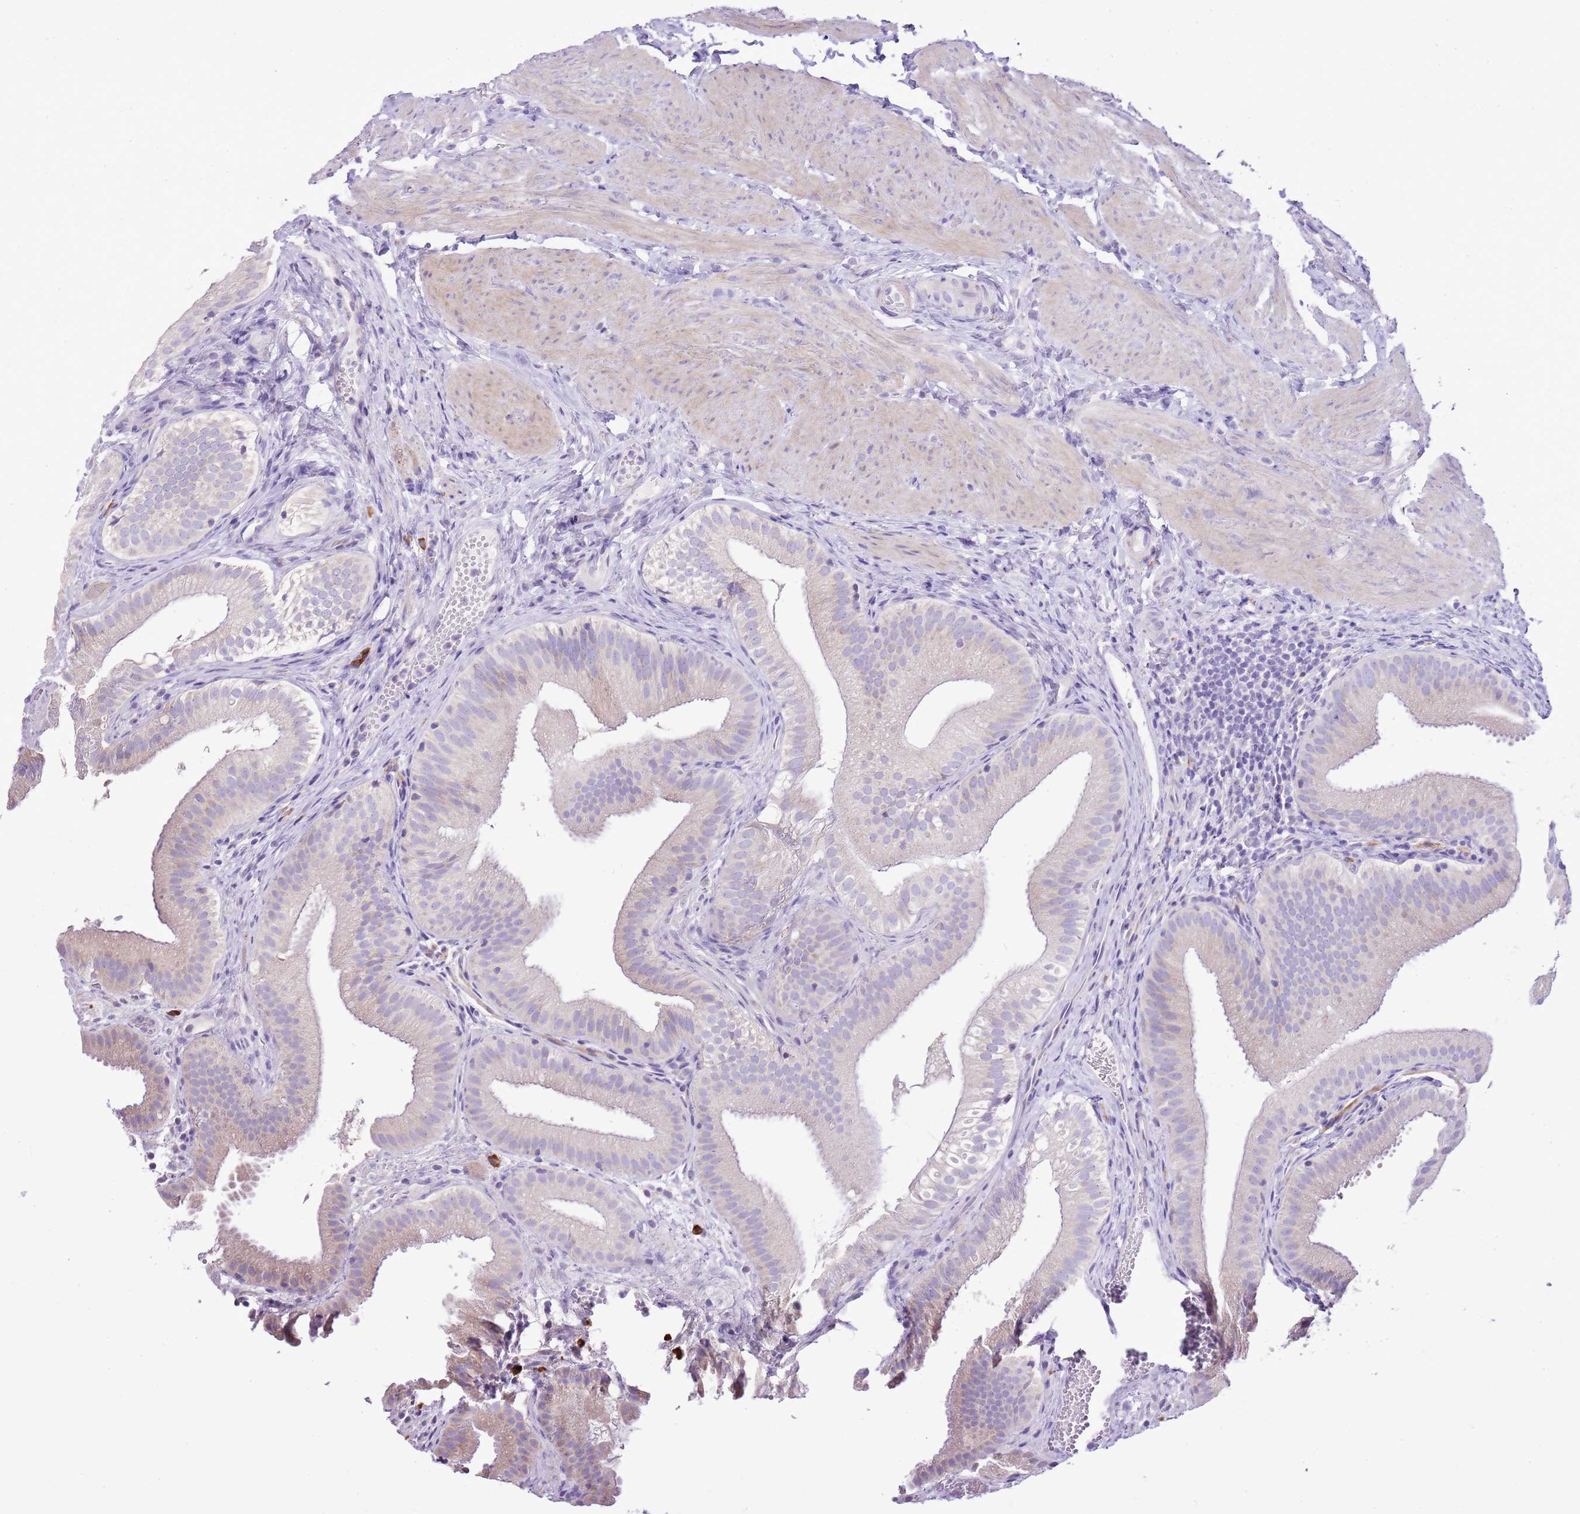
{"staining": {"intensity": "moderate", "quantity": "25%-75%", "location": "cytoplasmic/membranous"}, "tissue": "gallbladder", "cell_type": "Glandular cells", "image_type": "normal", "snomed": [{"axis": "morphology", "description": "Normal tissue, NOS"}, {"axis": "topography", "description": "Gallbladder"}], "caption": "The immunohistochemical stain highlights moderate cytoplasmic/membranous staining in glandular cells of benign gallbladder. The protein is shown in brown color, while the nuclei are stained blue.", "gene": "AAR2", "patient": {"sex": "female", "age": 30}}